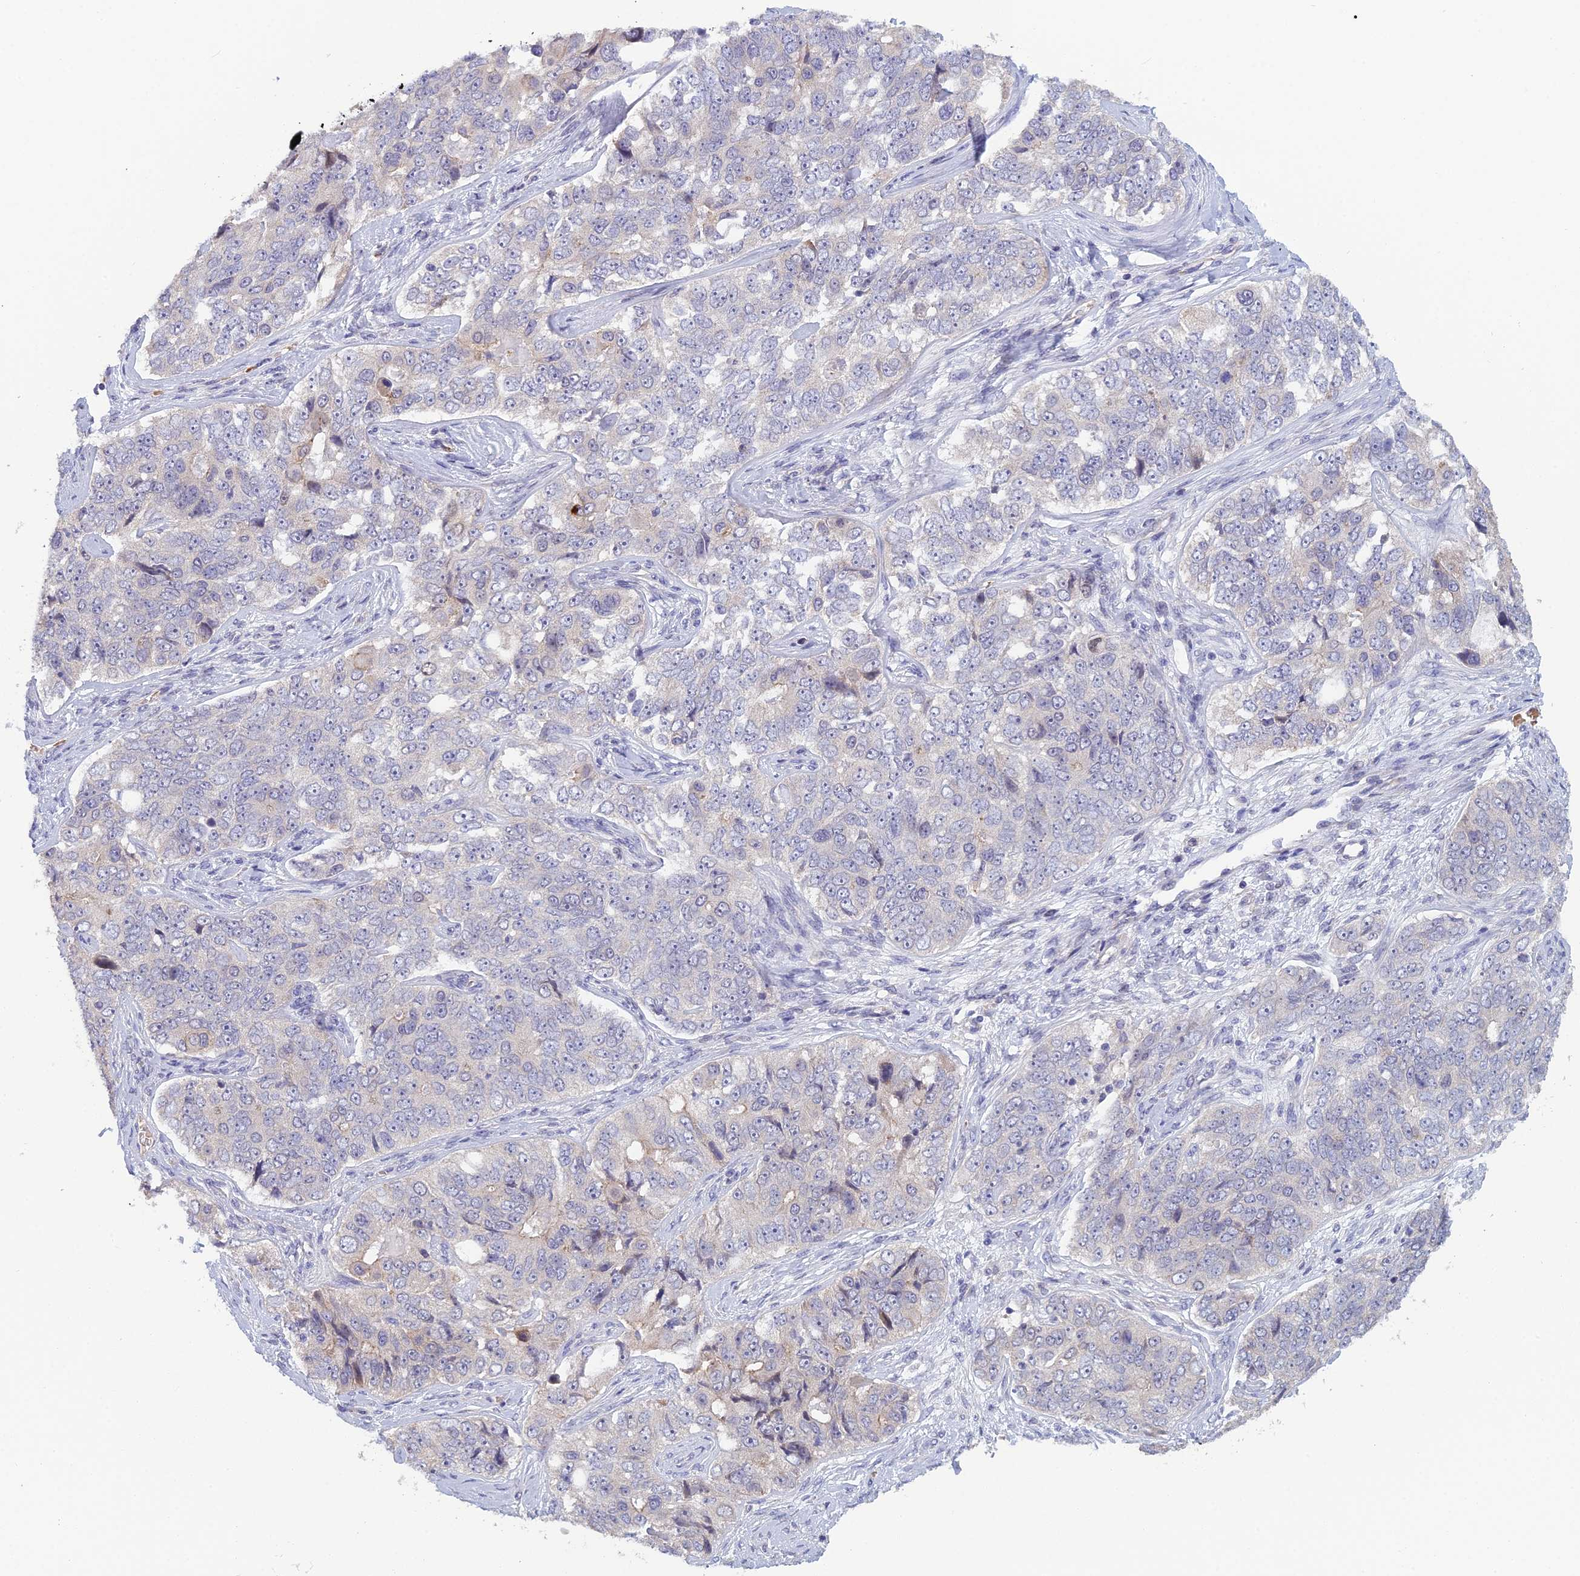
{"staining": {"intensity": "negative", "quantity": "none", "location": "none"}, "tissue": "ovarian cancer", "cell_type": "Tumor cells", "image_type": "cancer", "snomed": [{"axis": "morphology", "description": "Carcinoma, endometroid"}, {"axis": "topography", "description": "Ovary"}], "caption": "An immunohistochemistry (IHC) image of endometroid carcinoma (ovarian) is shown. There is no staining in tumor cells of endometroid carcinoma (ovarian).", "gene": "GIPC1", "patient": {"sex": "female", "age": 51}}